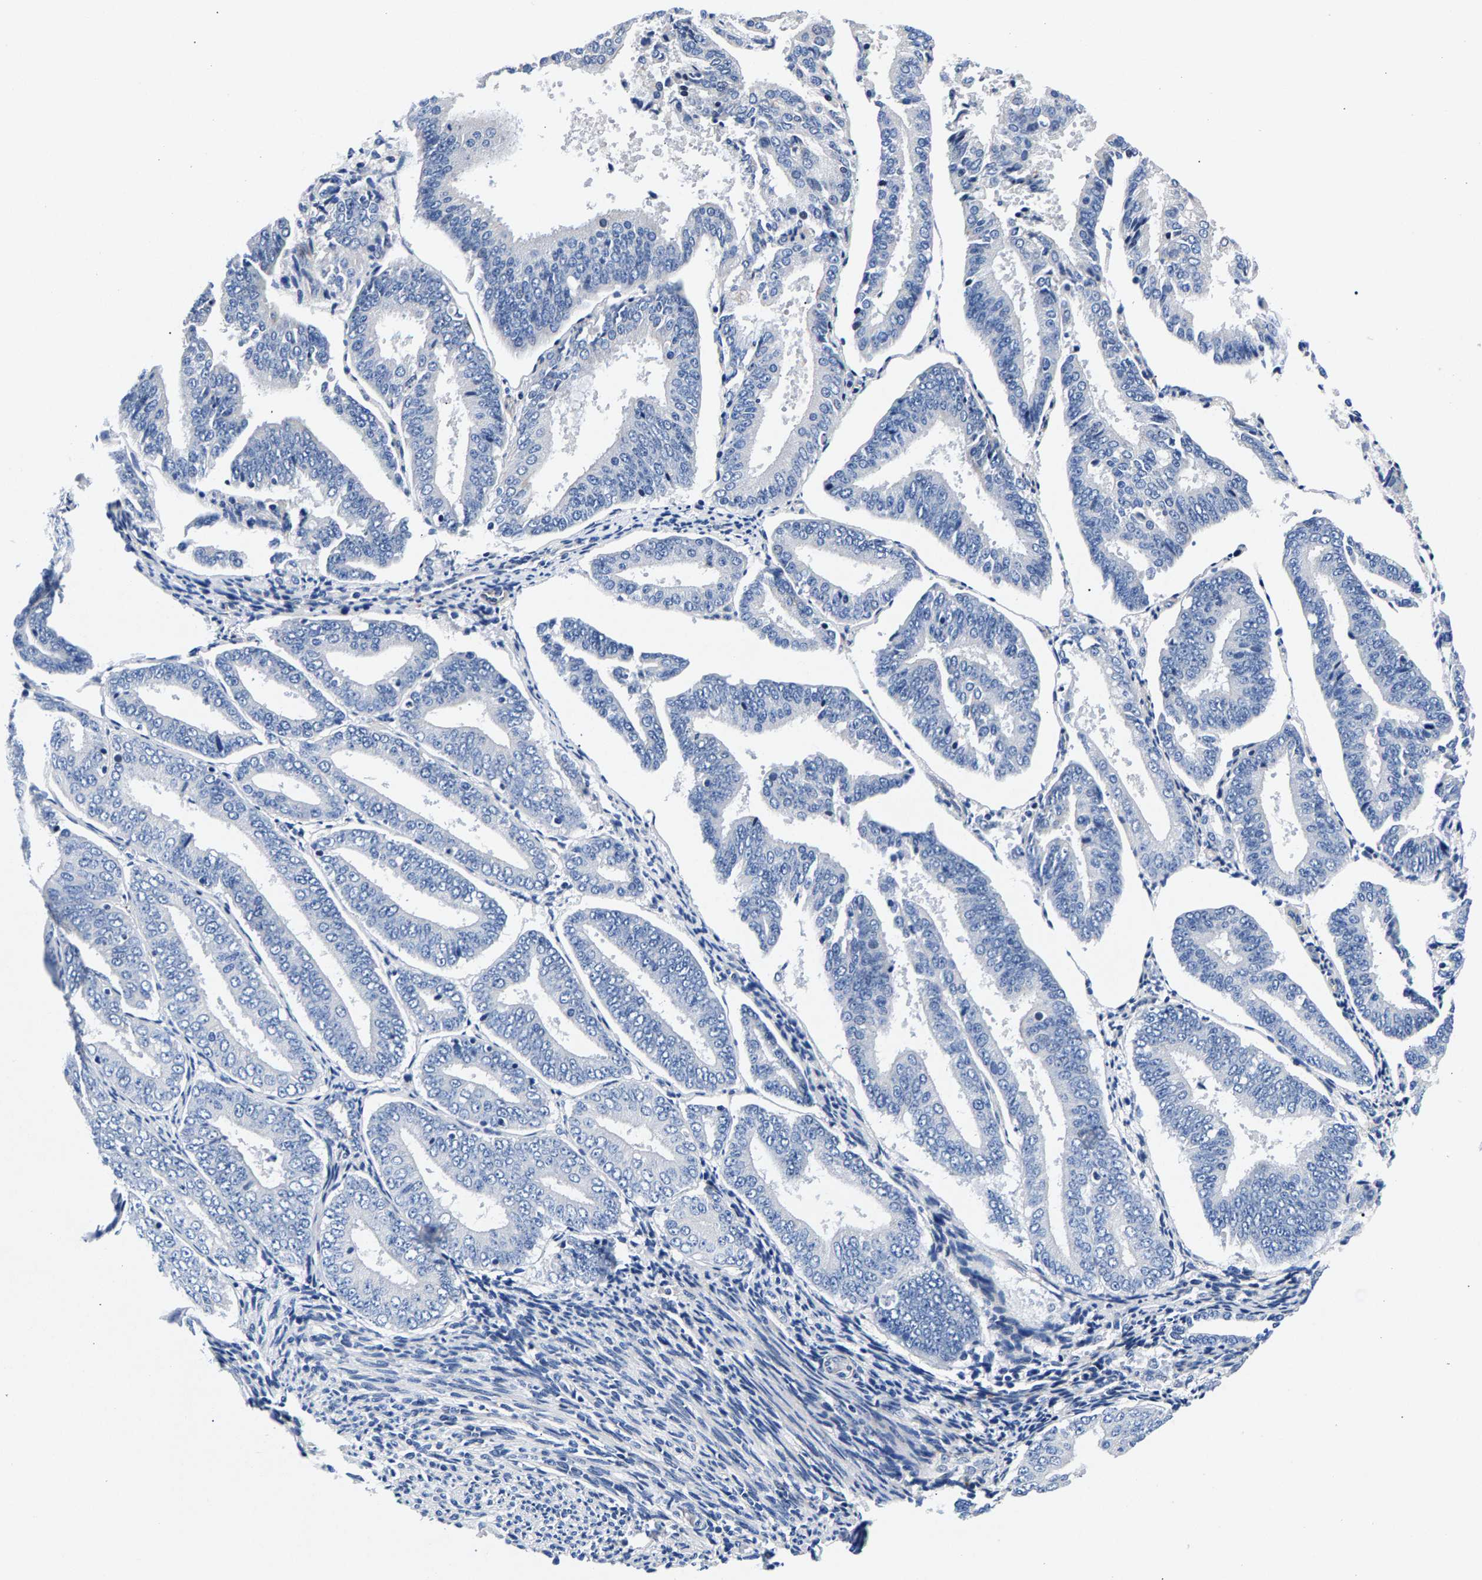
{"staining": {"intensity": "negative", "quantity": "none", "location": "none"}, "tissue": "endometrial cancer", "cell_type": "Tumor cells", "image_type": "cancer", "snomed": [{"axis": "morphology", "description": "Adenocarcinoma, NOS"}, {"axis": "topography", "description": "Endometrium"}], "caption": "Human endometrial cancer (adenocarcinoma) stained for a protein using immunohistochemistry shows no positivity in tumor cells.", "gene": "P2RY4", "patient": {"sex": "female", "age": 63}}